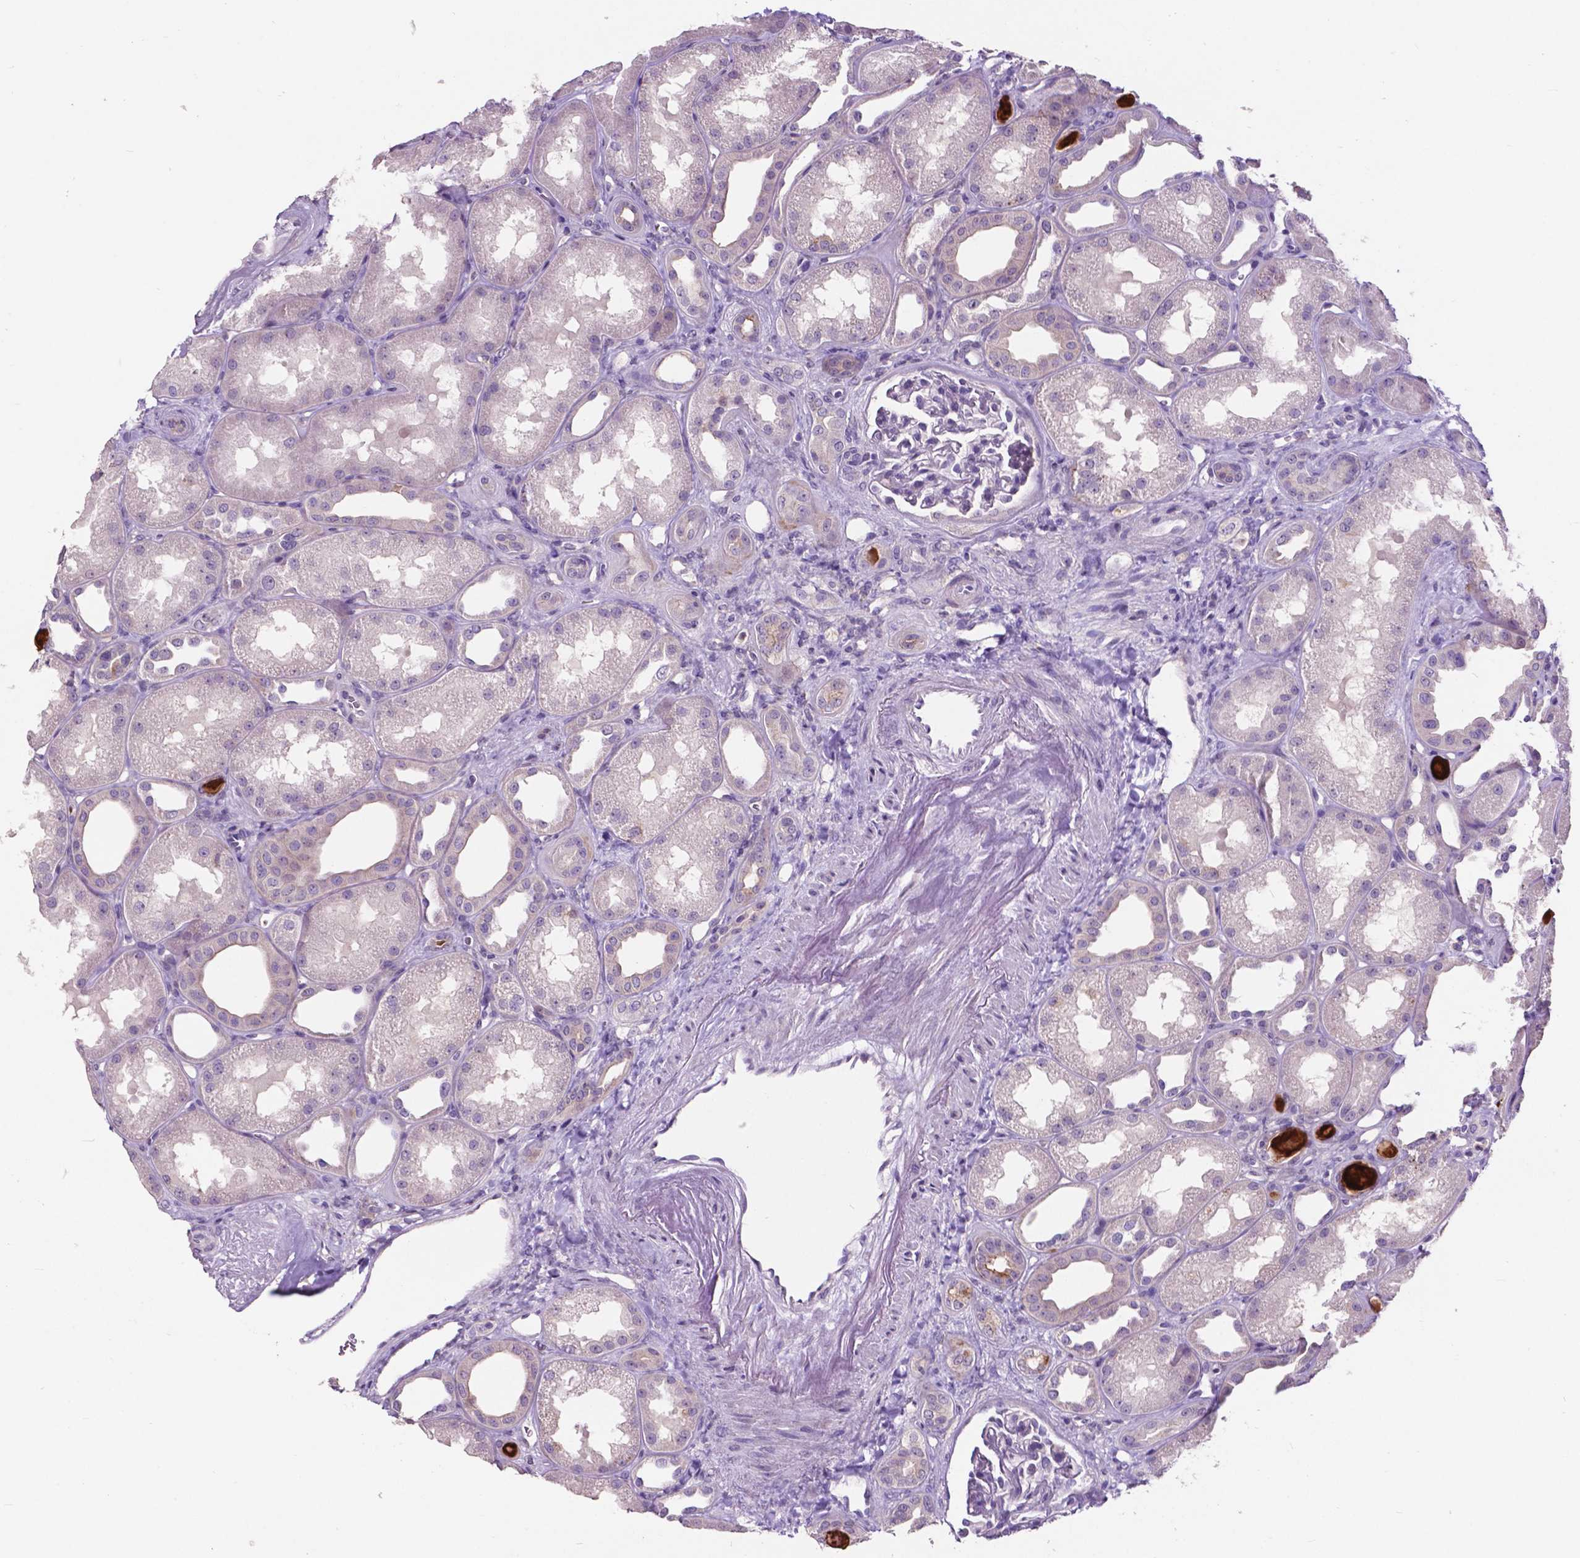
{"staining": {"intensity": "negative", "quantity": "none", "location": "none"}, "tissue": "kidney", "cell_type": "Cells in glomeruli", "image_type": "normal", "snomed": [{"axis": "morphology", "description": "Normal tissue, NOS"}, {"axis": "topography", "description": "Kidney"}], "caption": "Immunohistochemistry micrograph of benign kidney stained for a protein (brown), which shows no positivity in cells in glomeruli.", "gene": "PLSCR1", "patient": {"sex": "male", "age": 61}}